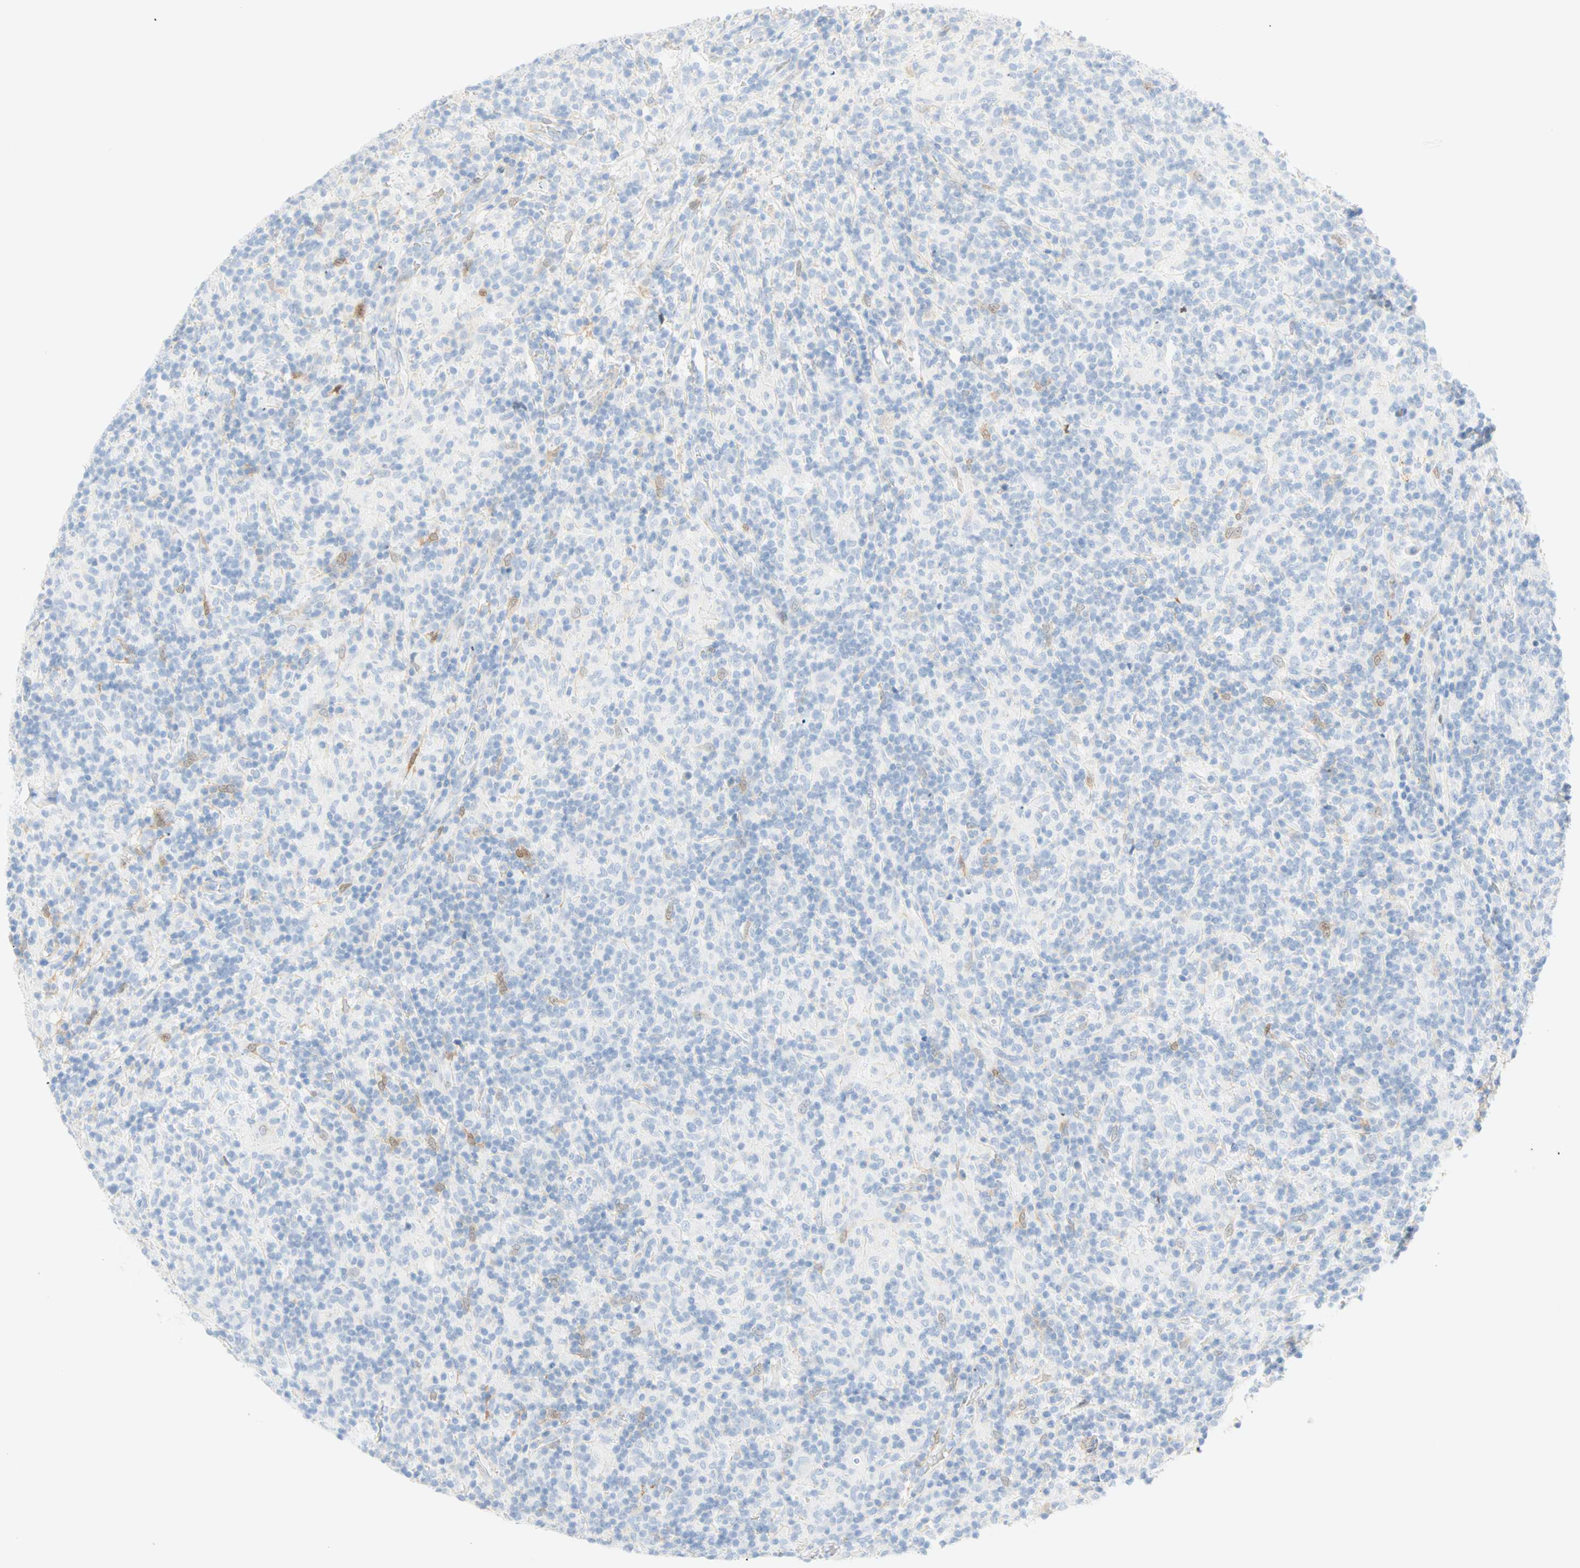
{"staining": {"intensity": "negative", "quantity": "none", "location": "none"}, "tissue": "lymphoma", "cell_type": "Tumor cells", "image_type": "cancer", "snomed": [{"axis": "morphology", "description": "Hodgkin's disease, NOS"}, {"axis": "topography", "description": "Lymph node"}], "caption": "Human lymphoma stained for a protein using immunohistochemistry reveals no staining in tumor cells.", "gene": "SELENBP1", "patient": {"sex": "male", "age": 70}}